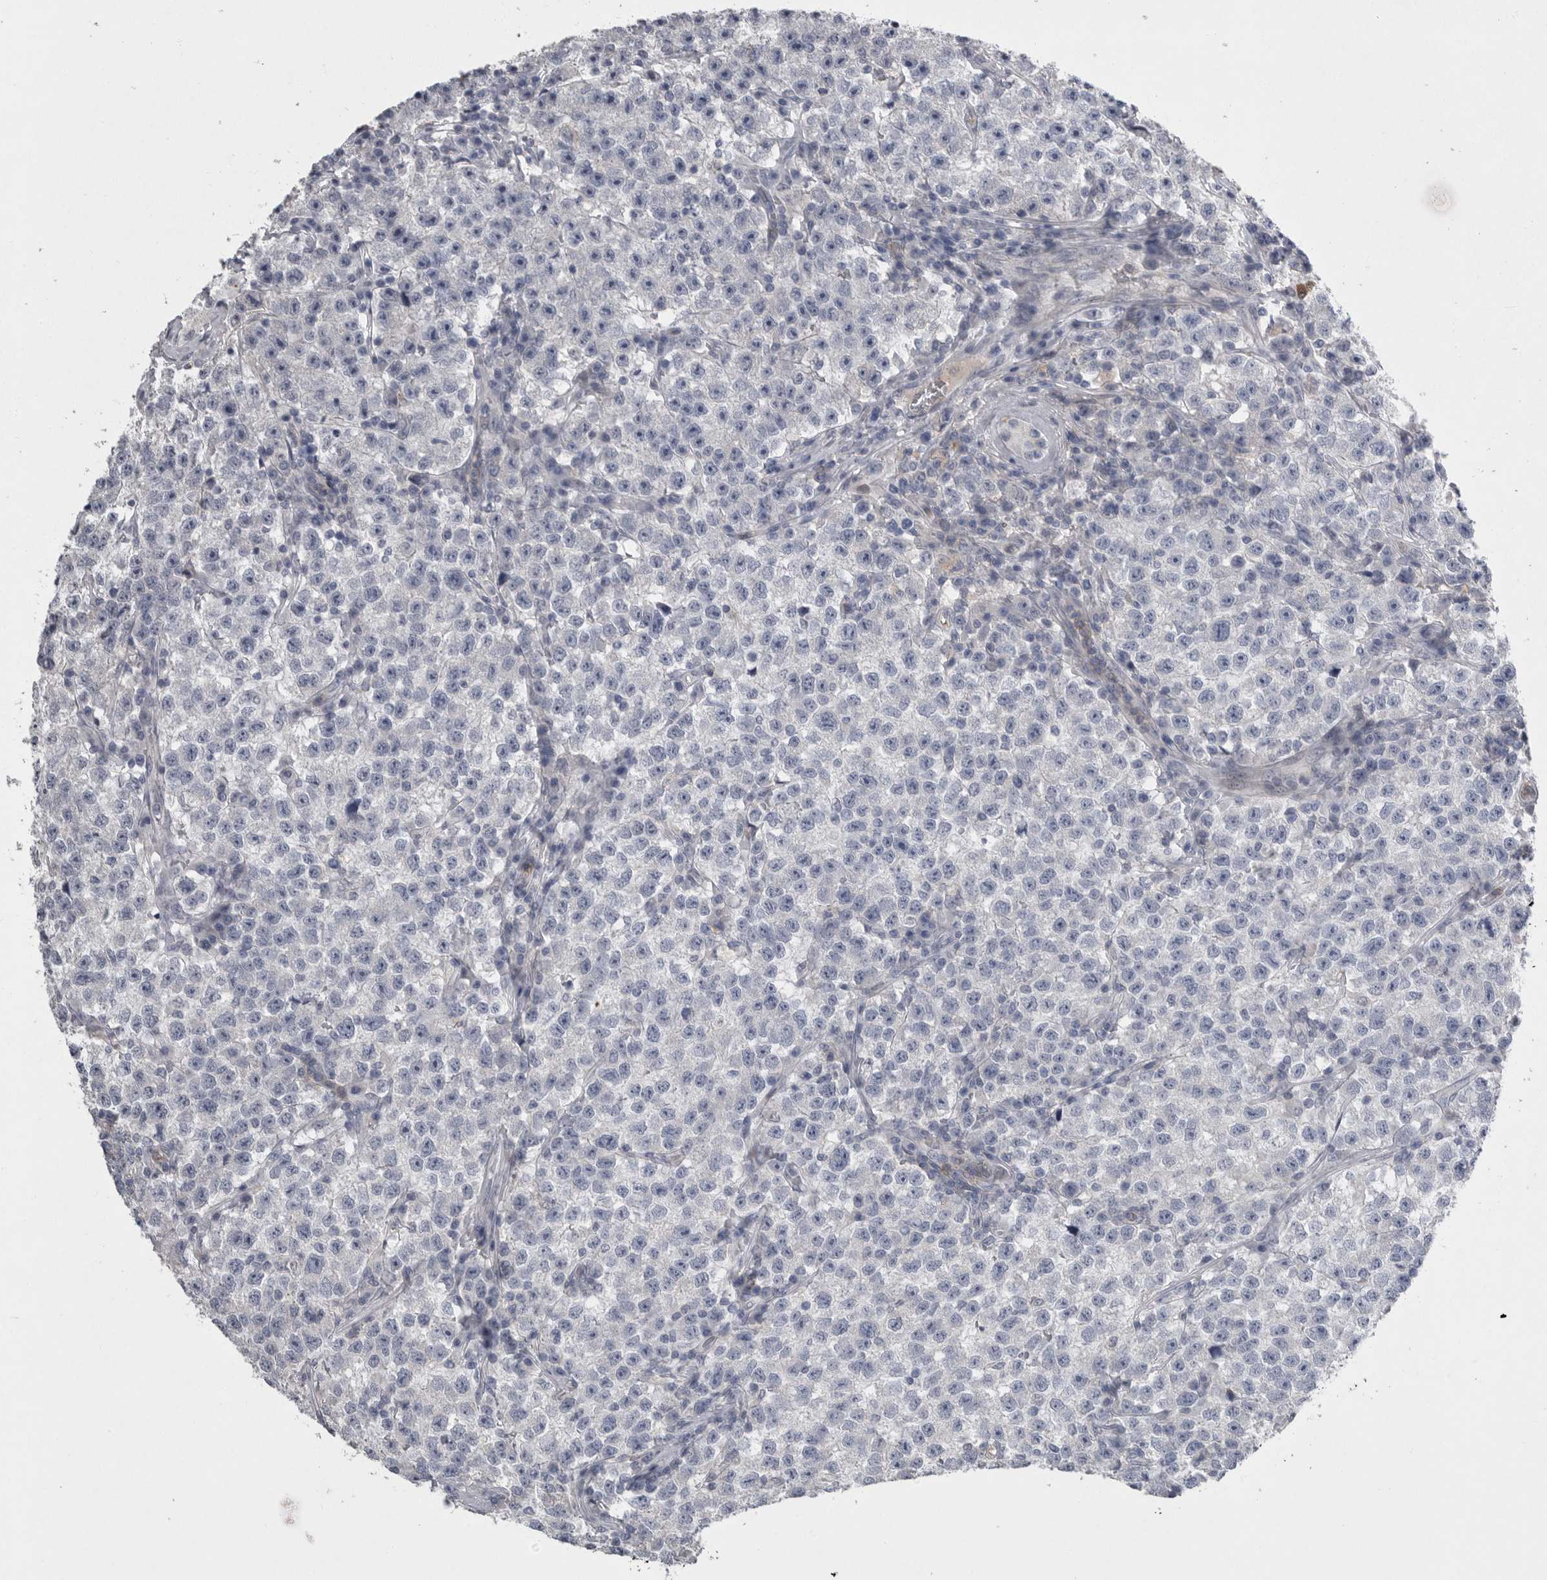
{"staining": {"intensity": "negative", "quantity": "none", "location": "none"}, "tissue": "testis cancer", "cell_type": "Tumor cells", "image_type": "cancer", "snomed": [{"axis": "morphology", "description": "Seminoma, NOS"}, {"axis": "topography", "description": "Testis"}], "caption": "Immunohistochemical staining of testis seminoma shows no significant expression in tumor cells.", "gene": "CRP", "patient": {"sex": "male", "age": 22}}